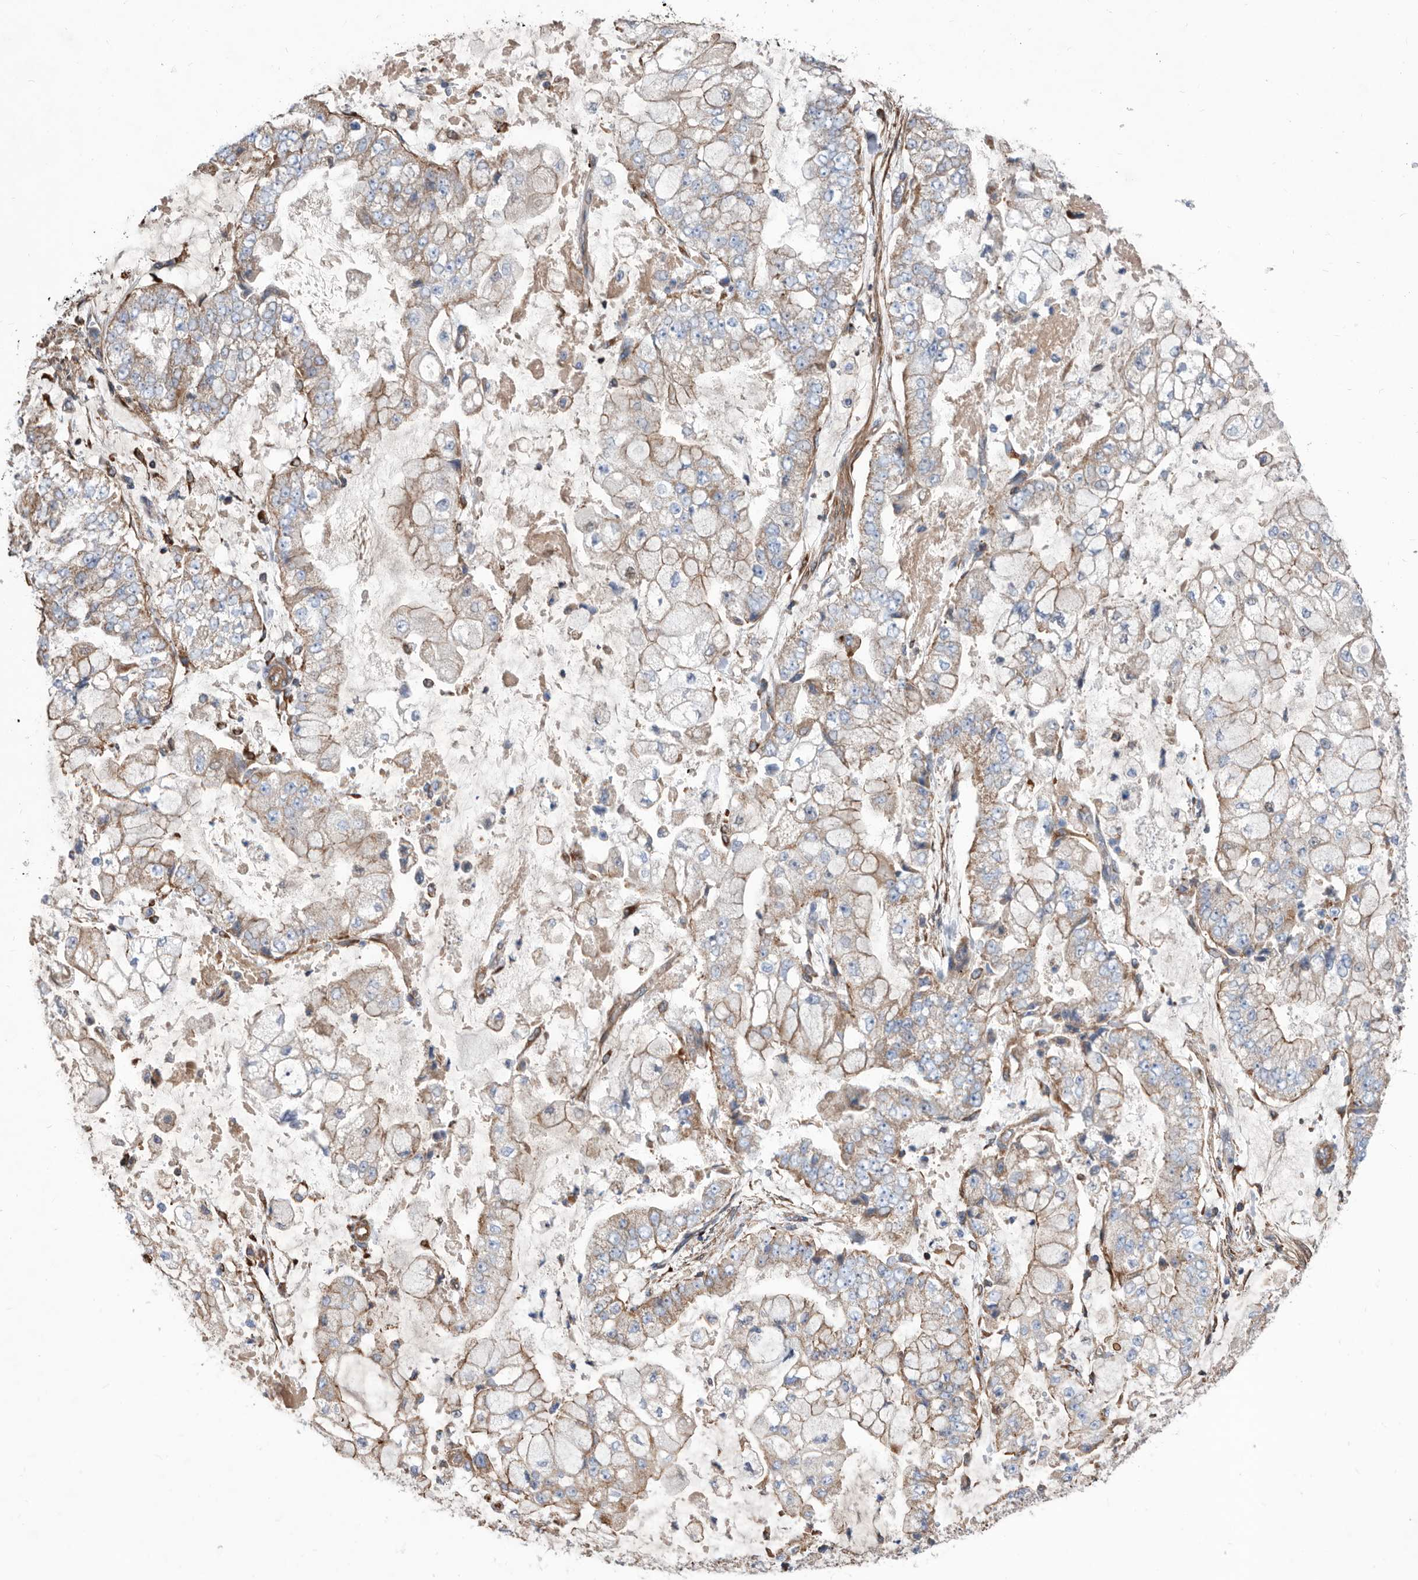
{"staining": {"intensity": "weak", "quantity": "<25%", "location": "cytoplasmic/membranous"}, "tissue": "stomach cancer", "cell_type": "Tumor cells", "image_type": "cancer", "snomed": [{"axis": "morphology", "description": "Adenocarcinoma, NOS"}, {"axis": "topography", "description": "Stomach"}], "caption": "An image of human stomach adenocarcinoma is negative for staining in tumor cells.", "gene": "ATP13A3", "patient": {"sex": "male", "age": 76}}